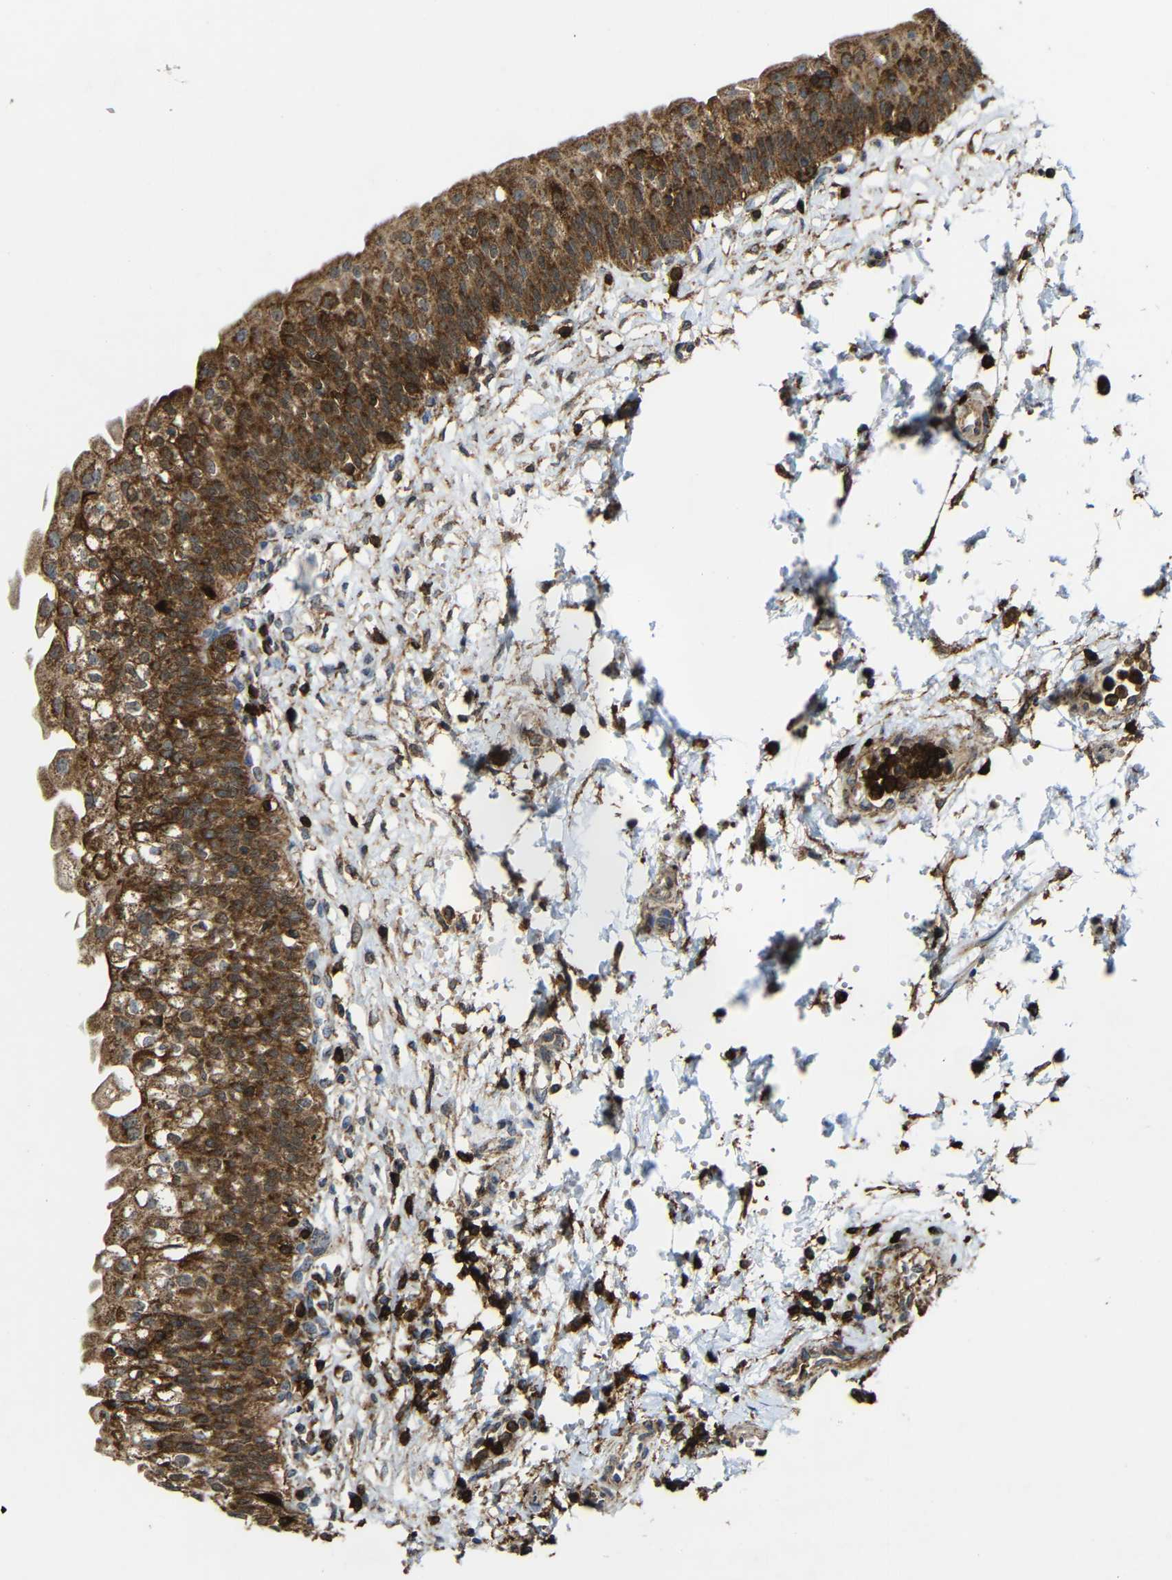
{"staining": {"intensity": "moderate", "quantity": ">75%", "location": "cytoplasmic/membranous"}, "tissue": "urinary bladder", "cell_type": "Urothelial cells", "image_type": "normal", "snomed": [{"axis": "morphology", "description": "Normal tissue, NOS"}, {"axis": "topography", "description": "Urinary bladder"}], "caption": "Urinary bladder stained with IHC shows moderate cytoplasmic/membranous staining in approximately >75% of urothelial cells.", "gene": "C1GALT1", "patient": {"sex": "male", "age": 55}}